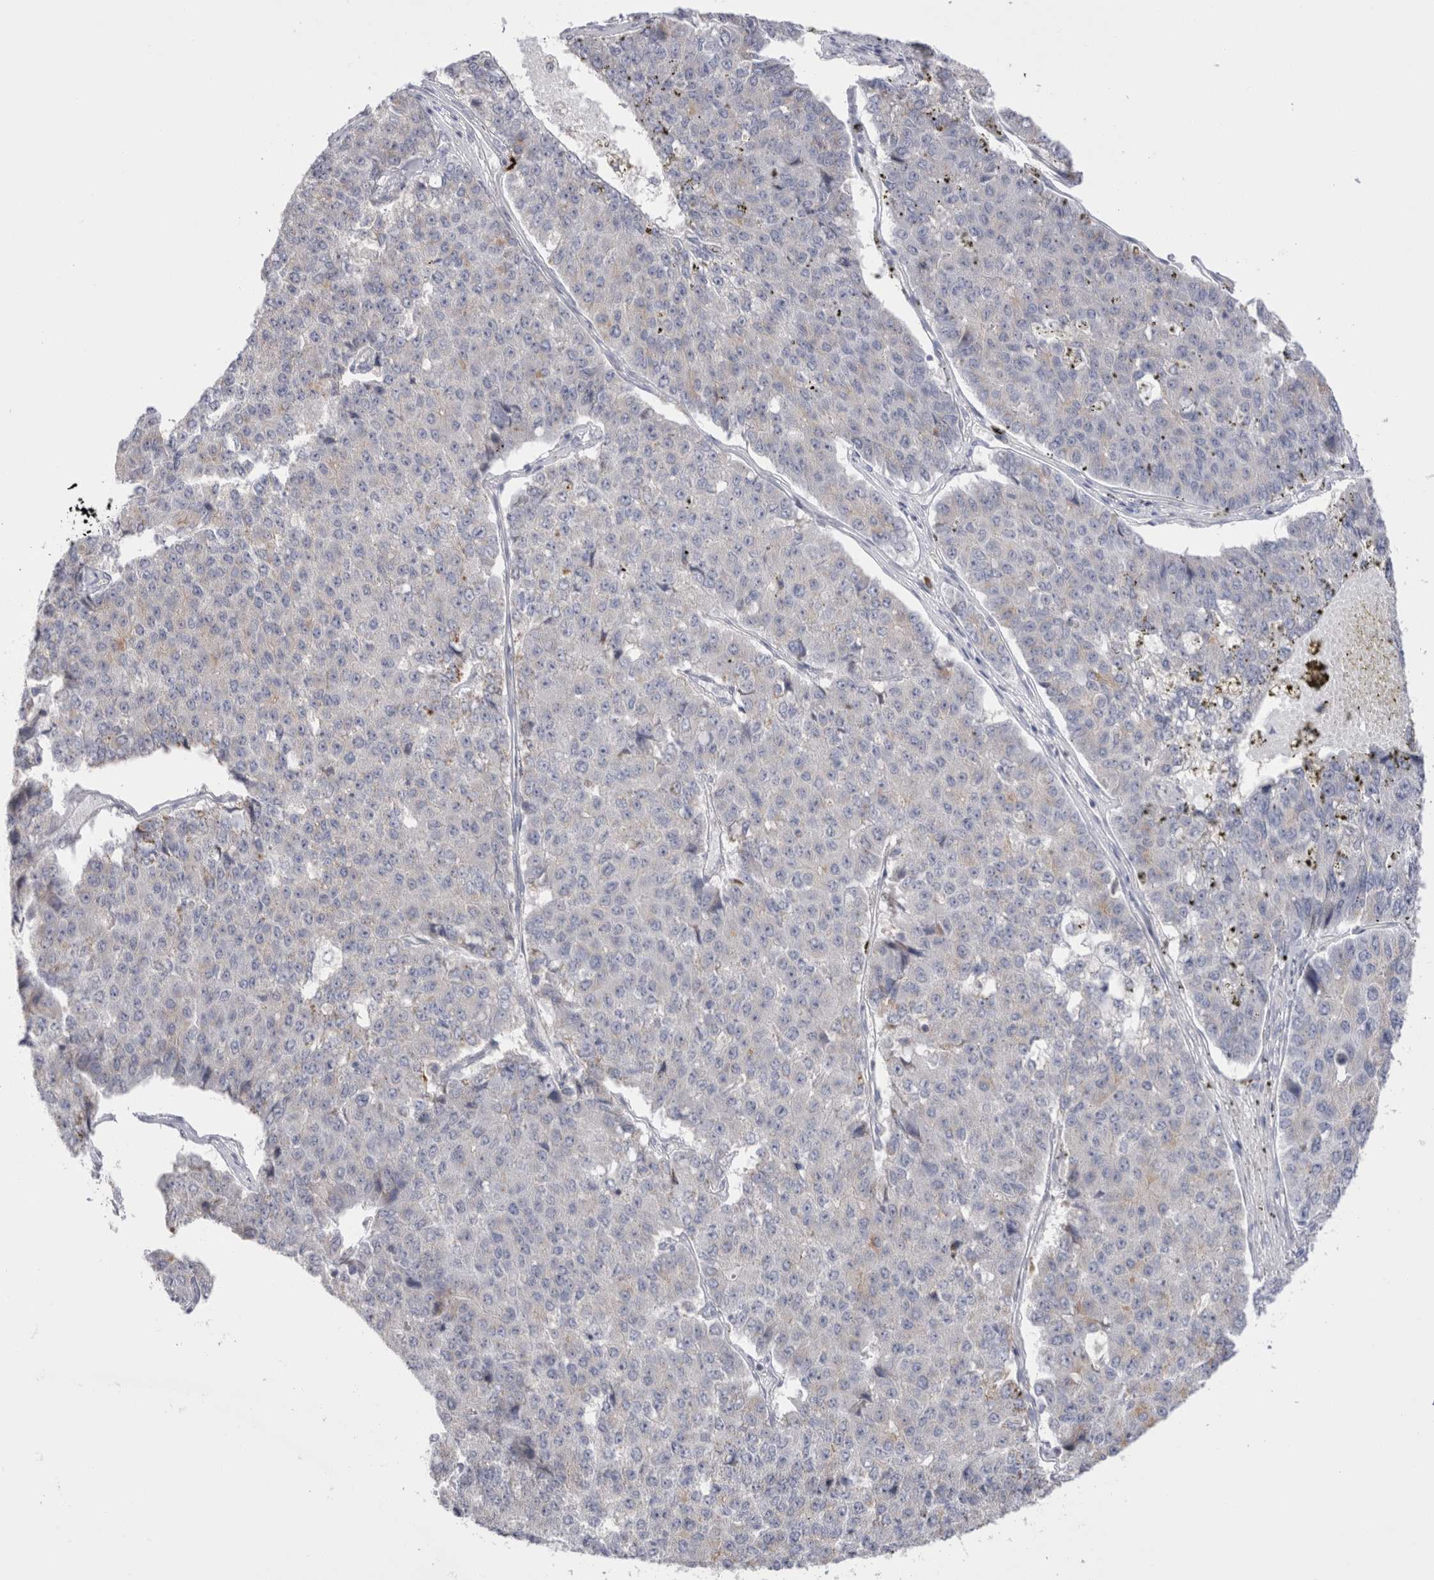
{"staining": {"intensity": "negative", "quantity": "none", "location": "none"}, "tissue": "pancreatic cancer", "cell_type": "Tumor cells", "image_type": "cancer", "snomed": [{"axis": "morphology", "description": "Adenocarcinoma, NOS"}, {"axis": "topography", "description": "Pancreas"}], "caption": "Pancreatic cancer was stained to show a protein in brown. There is no significant expression in tumor cells. (DAB (3,3'-diaminobenzidine) immunohistochemistry (IHC), high magnification).", "gene": "SPINK2", "patient": {"sex": "male", "age": 50}}